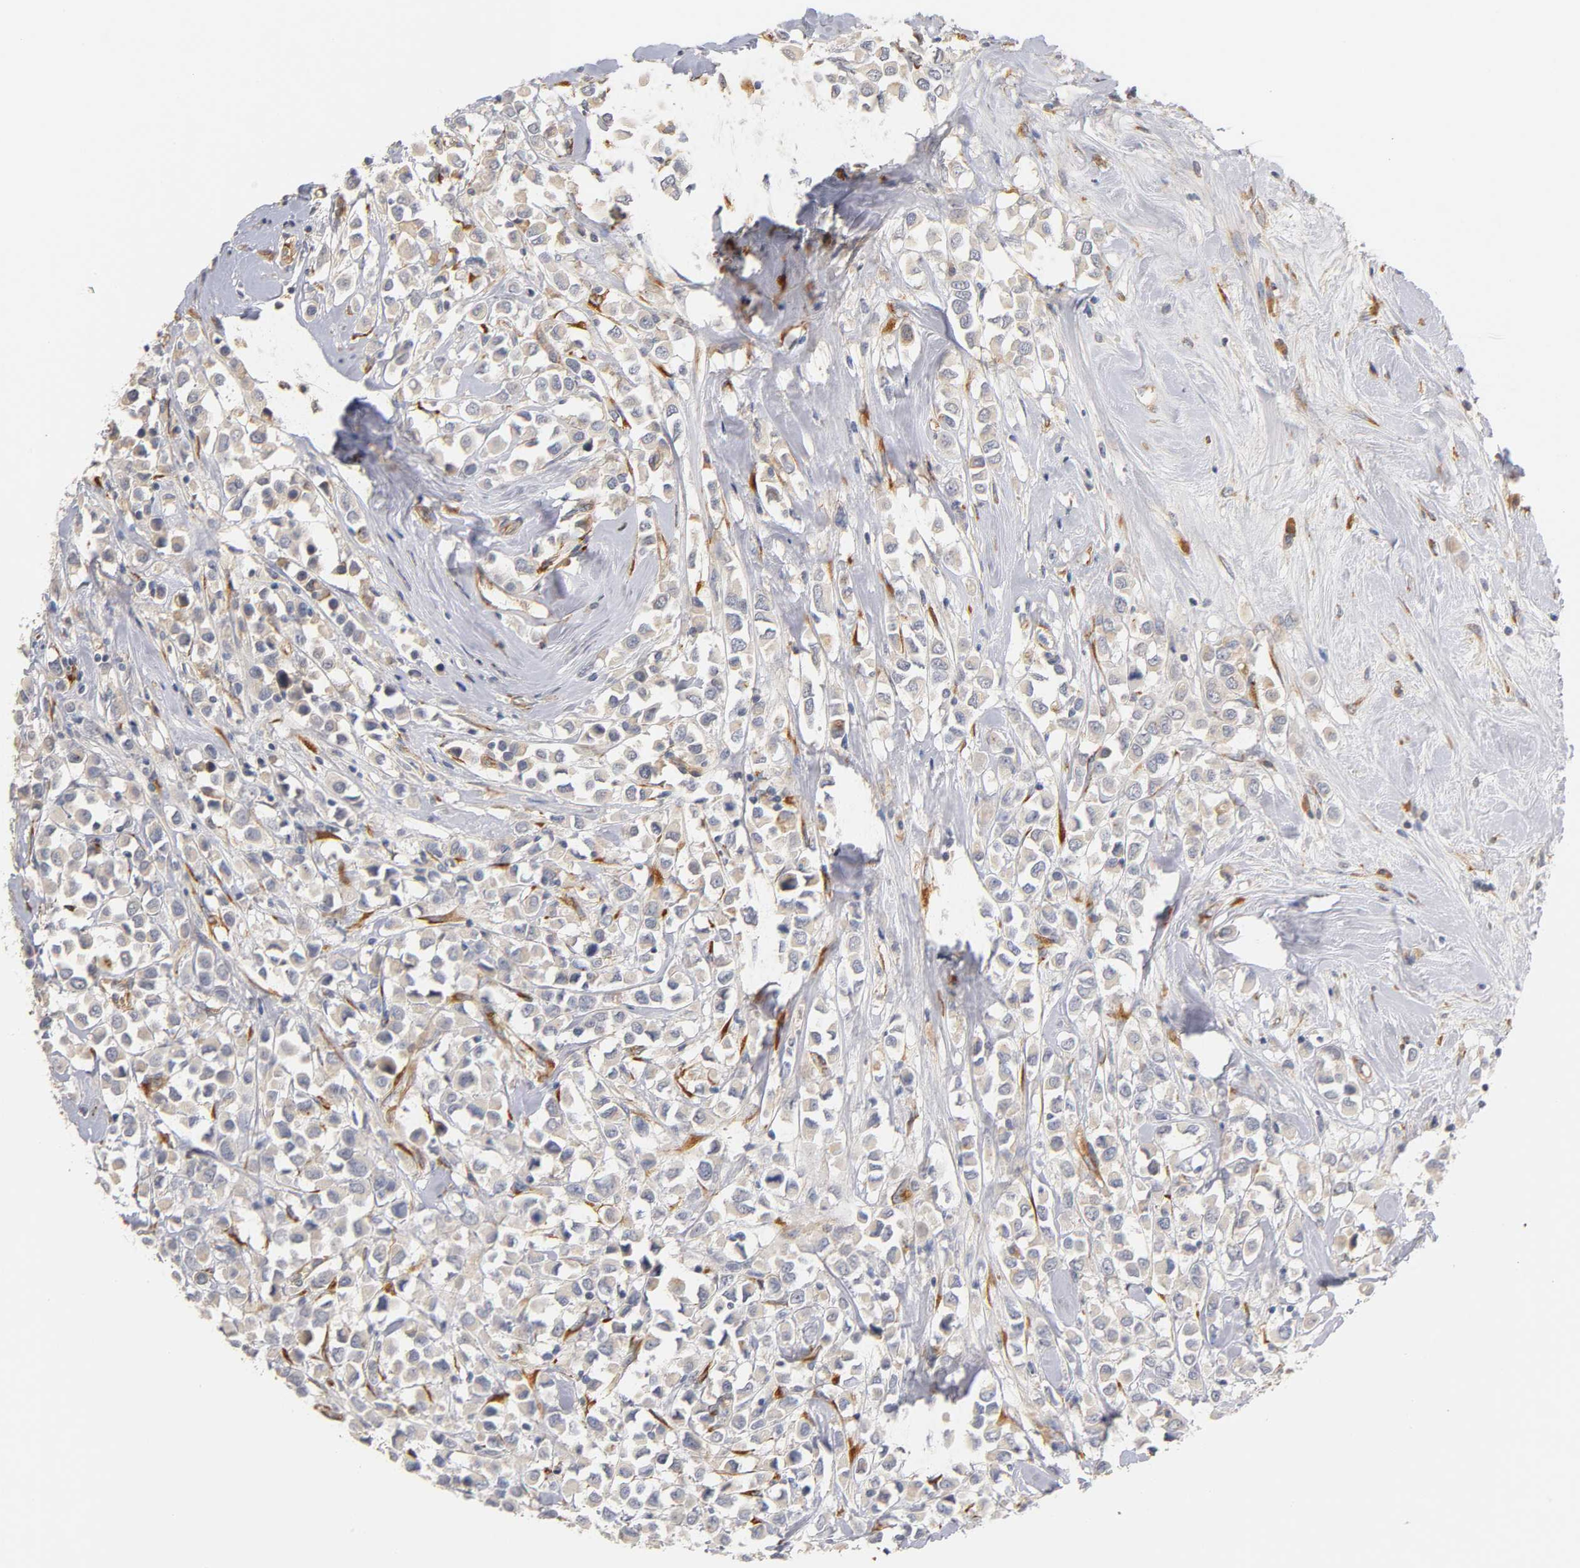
{"staining": {"intensity": "weak", "quantity": "25%-75%", "location": "cytoplasmic/membranous"}, "tissue": "breast cancer", "cell_type": "Tumor cells", "image_type": "cancer", "snomed": [{"axis": "morphology", "description": "Duct carcinoma"}, {"axis": "topography", "description": "Breast"}], "caption": "Tumor cells demonstrate low levels of weak cytoplasmic/membranous staining in about 25%-75% of cells in breast intraductal carcinoma.", "gene": "LAMB1", "patient": {"sex": "female", "age": 61}}